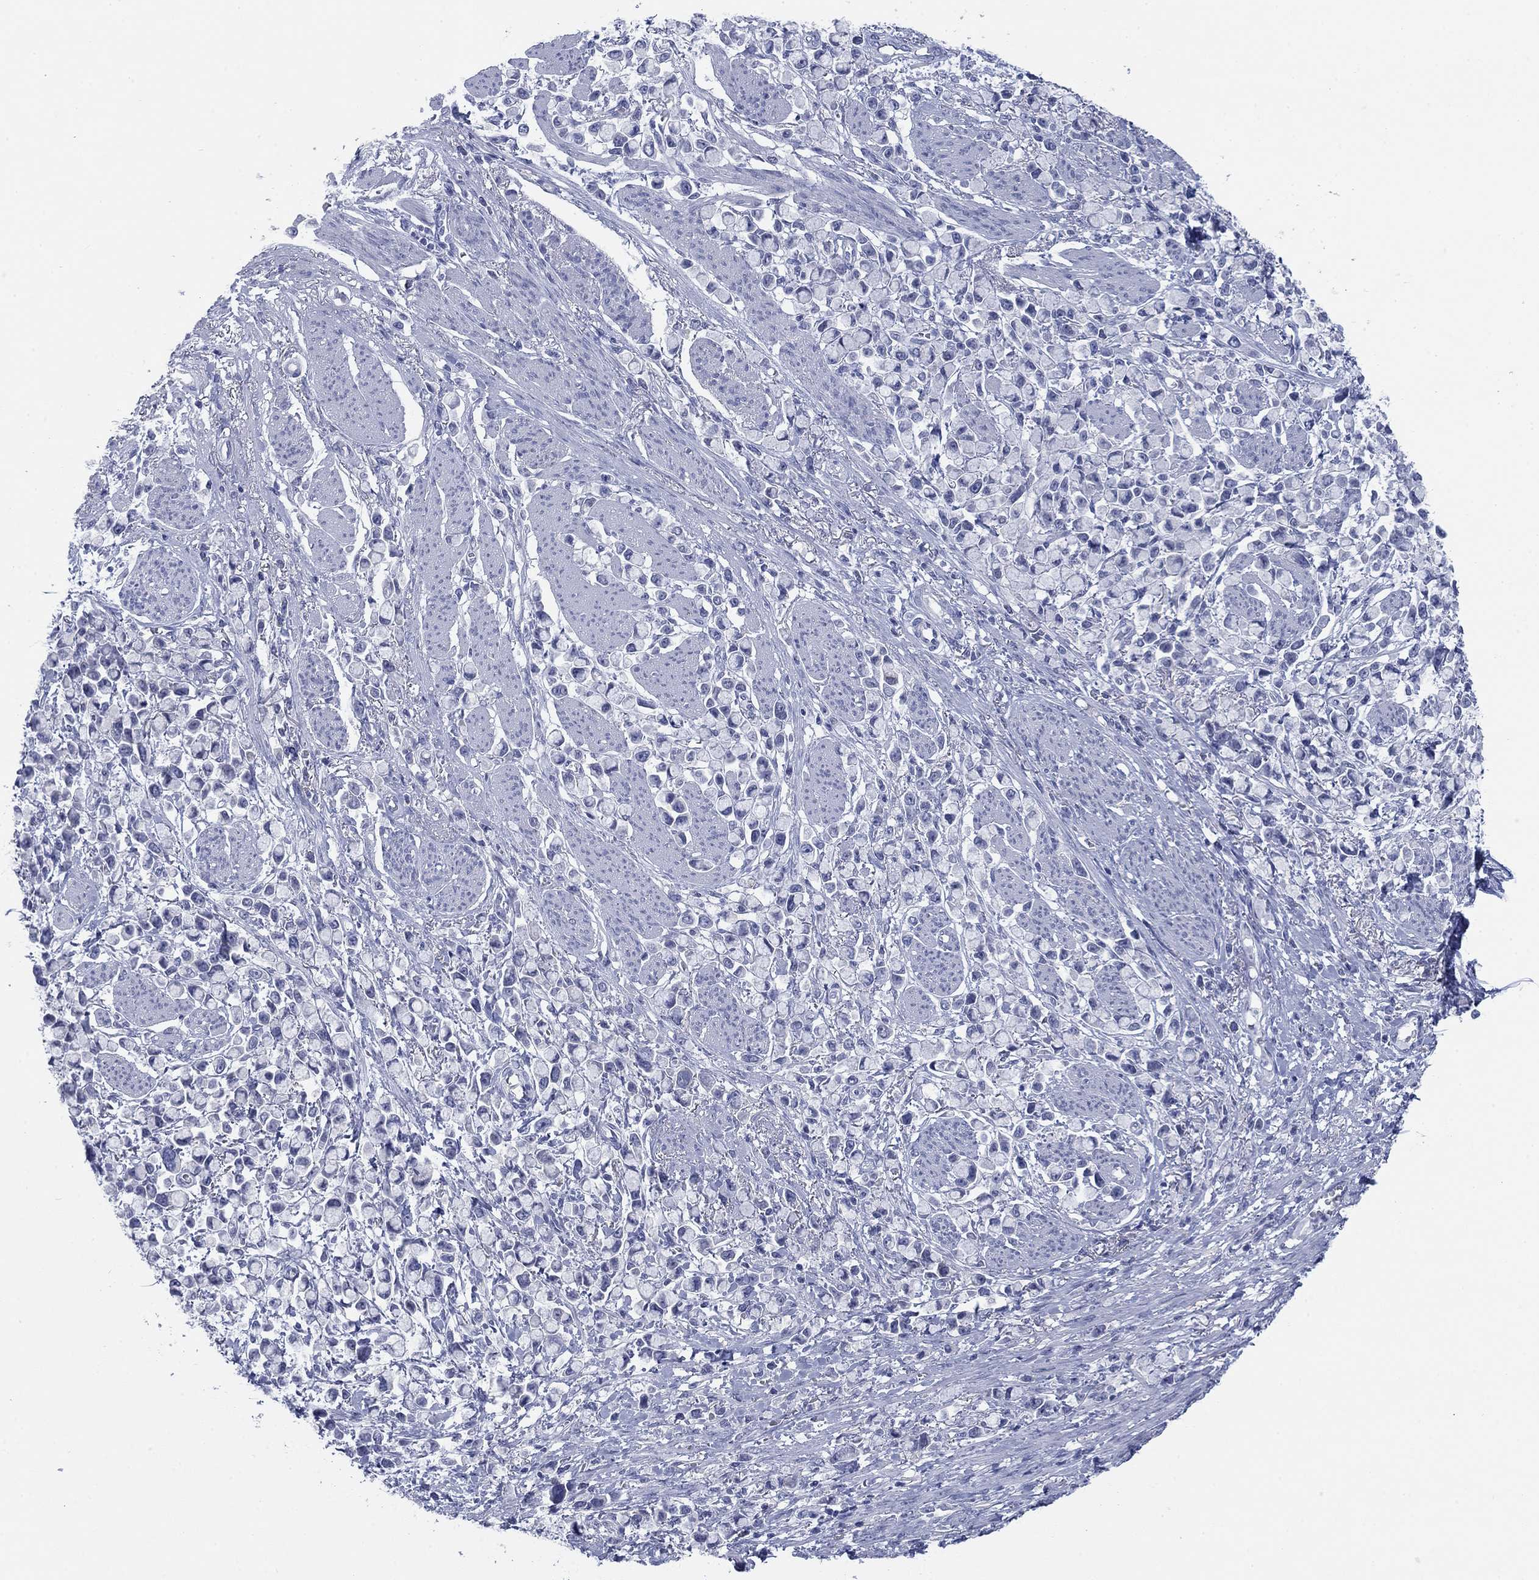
{"staining": {"intensity": "negative", "quantity": "none", "location": "none"}, "tissue": "stomach cancer", "cell_type": "Tumor cells", "image_type": "cancer", "snomed": [{"axis": "morphology", "description": "Adenocarcinoma, NOS"}, {"axis": "topography", "description": "Stomach"}], "caption": "A photomicrograph of human stomach cancer is negative for staining in tumor cells.", "gene": "DNAL1", "patient": {"sex": "female", "age": 81}}